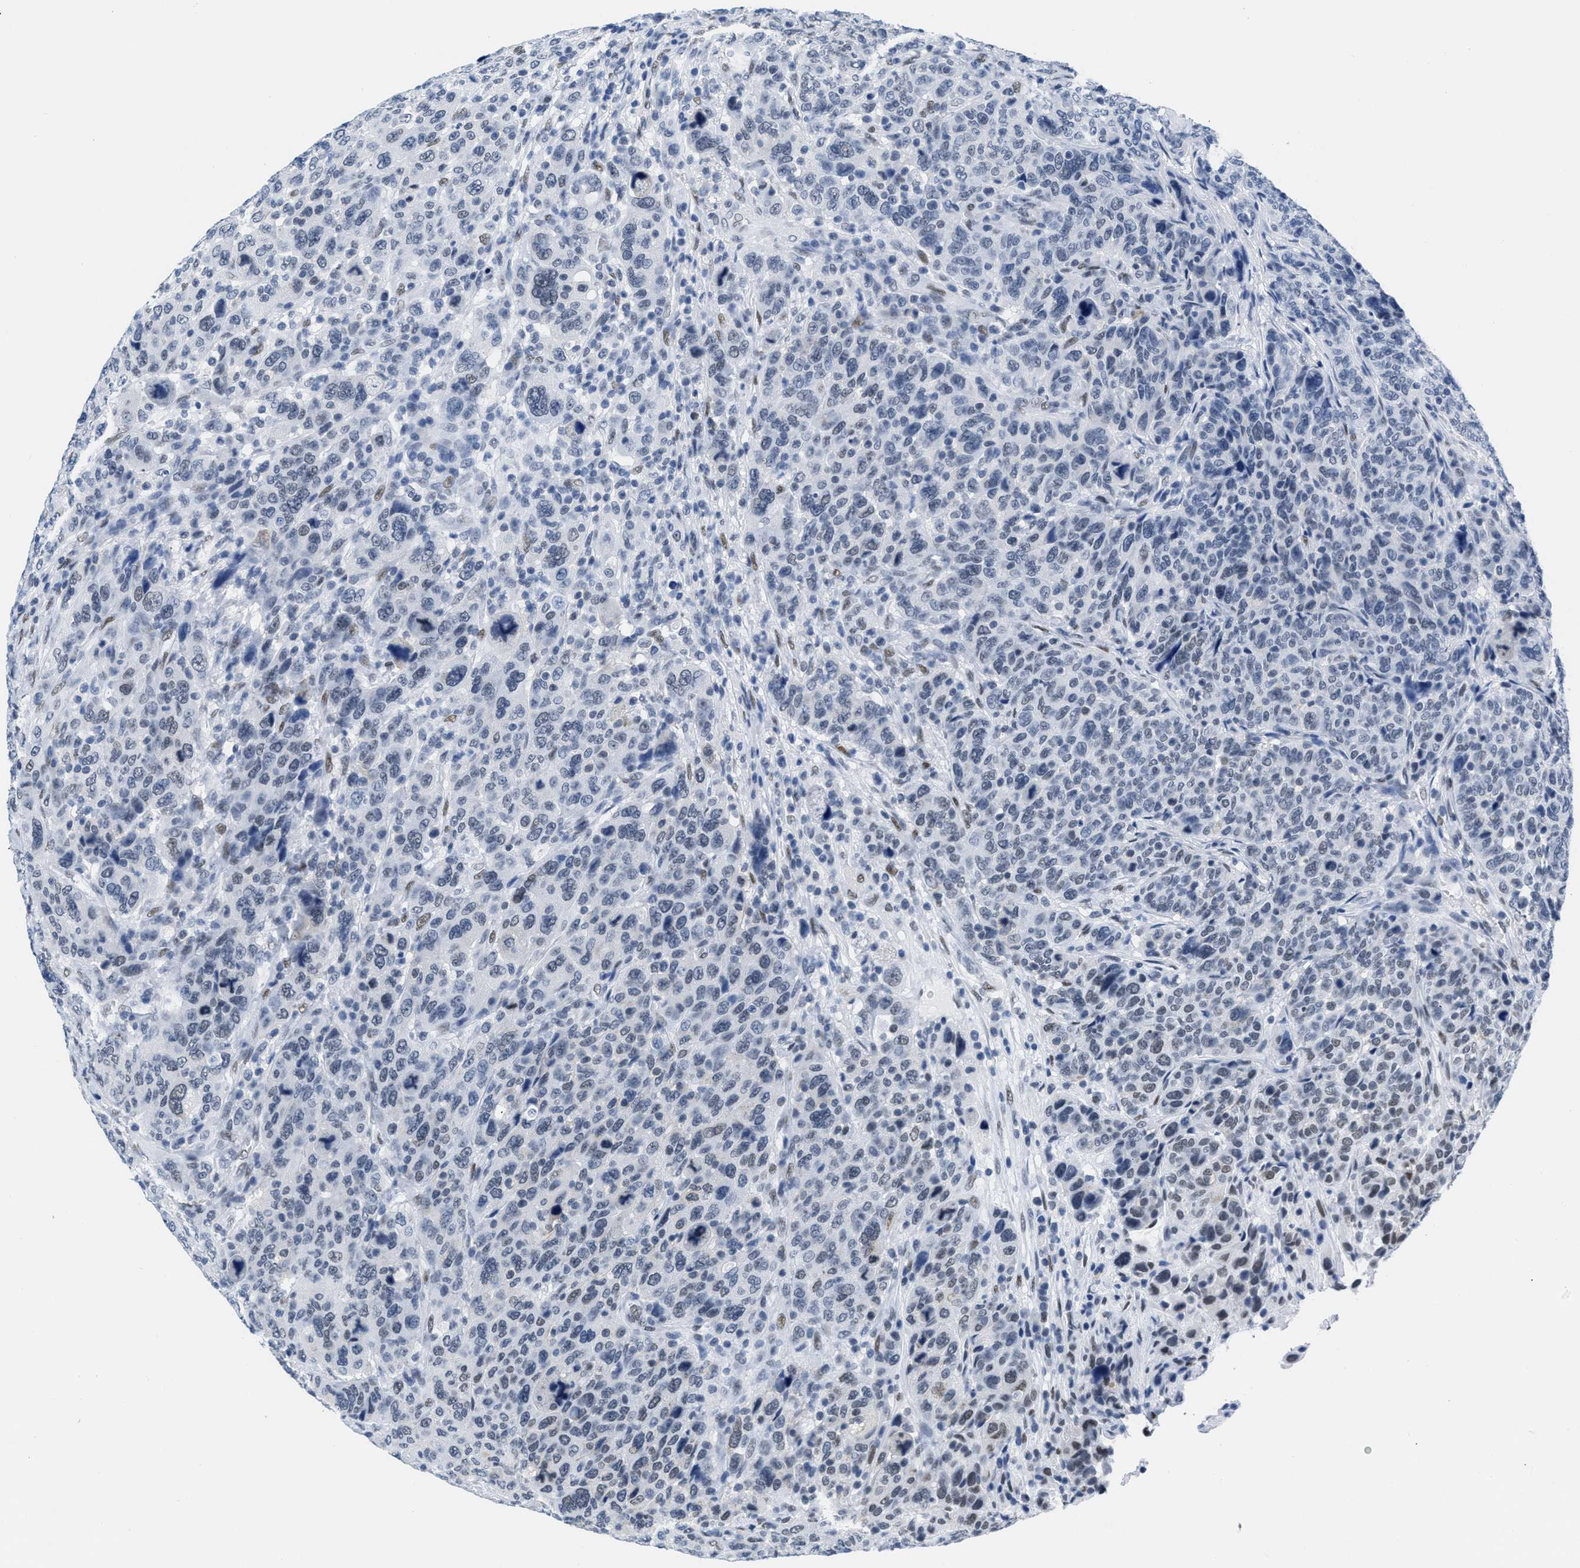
{"staining": {"intensity": "weak", "quantity": "<25%", "location": "nuclear"}, "tissue": "breast cancer", "cell_type": "Tumor cells", "image_type": "cancer", "snomed": [{"axis": "morphology", "description": "Duct carcinoma"}, {"axis": "topography", "description": "Breast"}], "caption": "This is an immunohistochemistry (IHC) photomicrograph of infiltrating ductal carcinoma (breast). There is no staining in tumor cells.", "gene": "CTBP1", "patient": {"sex": "female", "age": 37}}